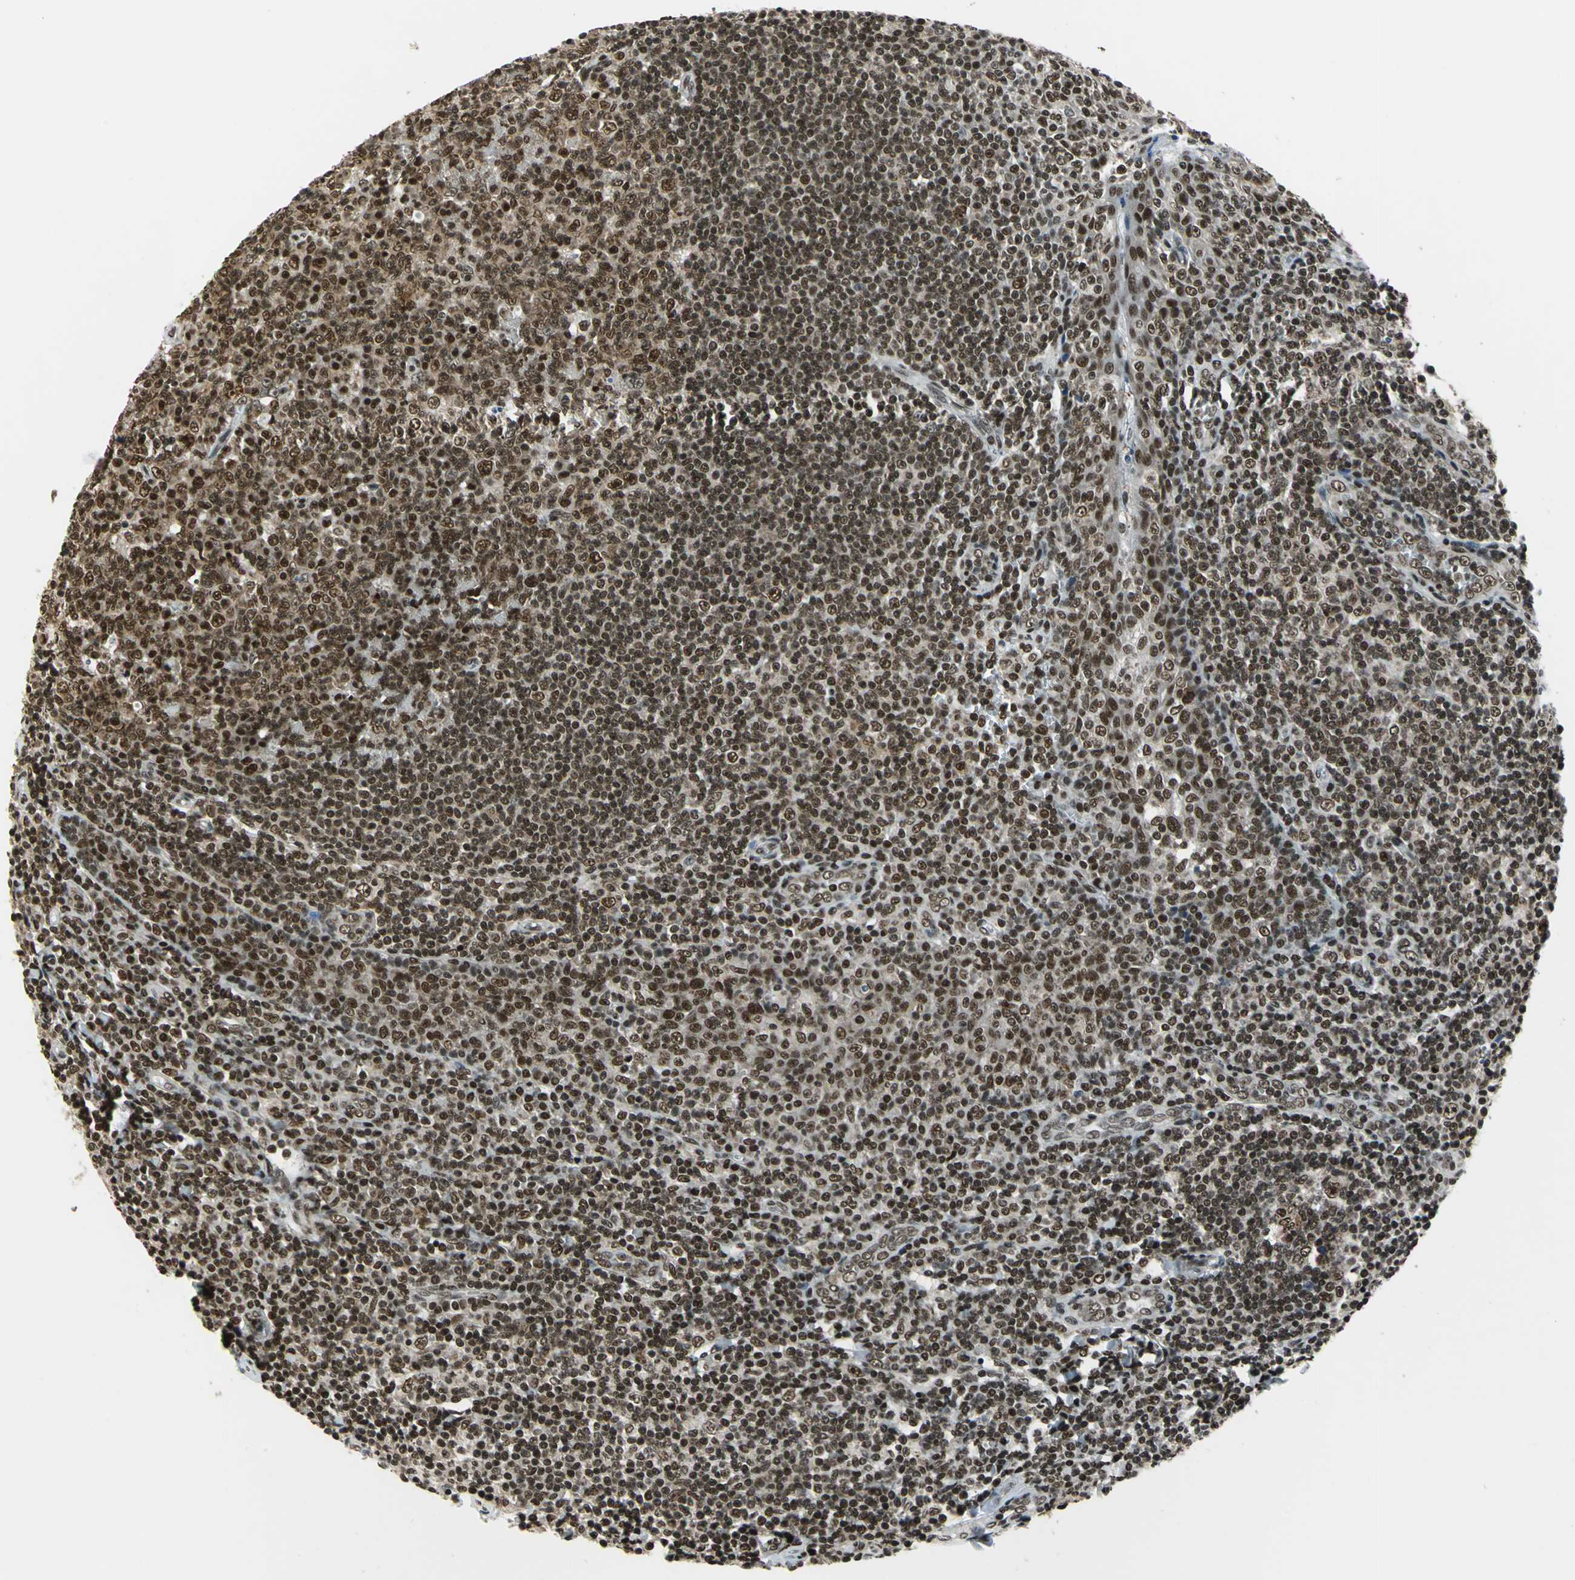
{"staining": {"intensity": "strong", "quantity": ">75%", "location": "nuclear"}, "tissue": "tonsil", "cell_type": "Germinal center cells", "image_type": "normal", "snomed": [{"axis": "morphology", "description": "Normal tissue, NOS"}, {"axis": "topography", "description": "Tonsil"}], "caption": "Immunohistochemistry (IHC) (DAB (3,3'-diaminobenzidine)) staining of normal tonsil exhibits strong nuclear protein expression in approximately >75% of germinal center cells.", "gene": "BCLAF1", "patient": {"sex": "male", "age": 31}}